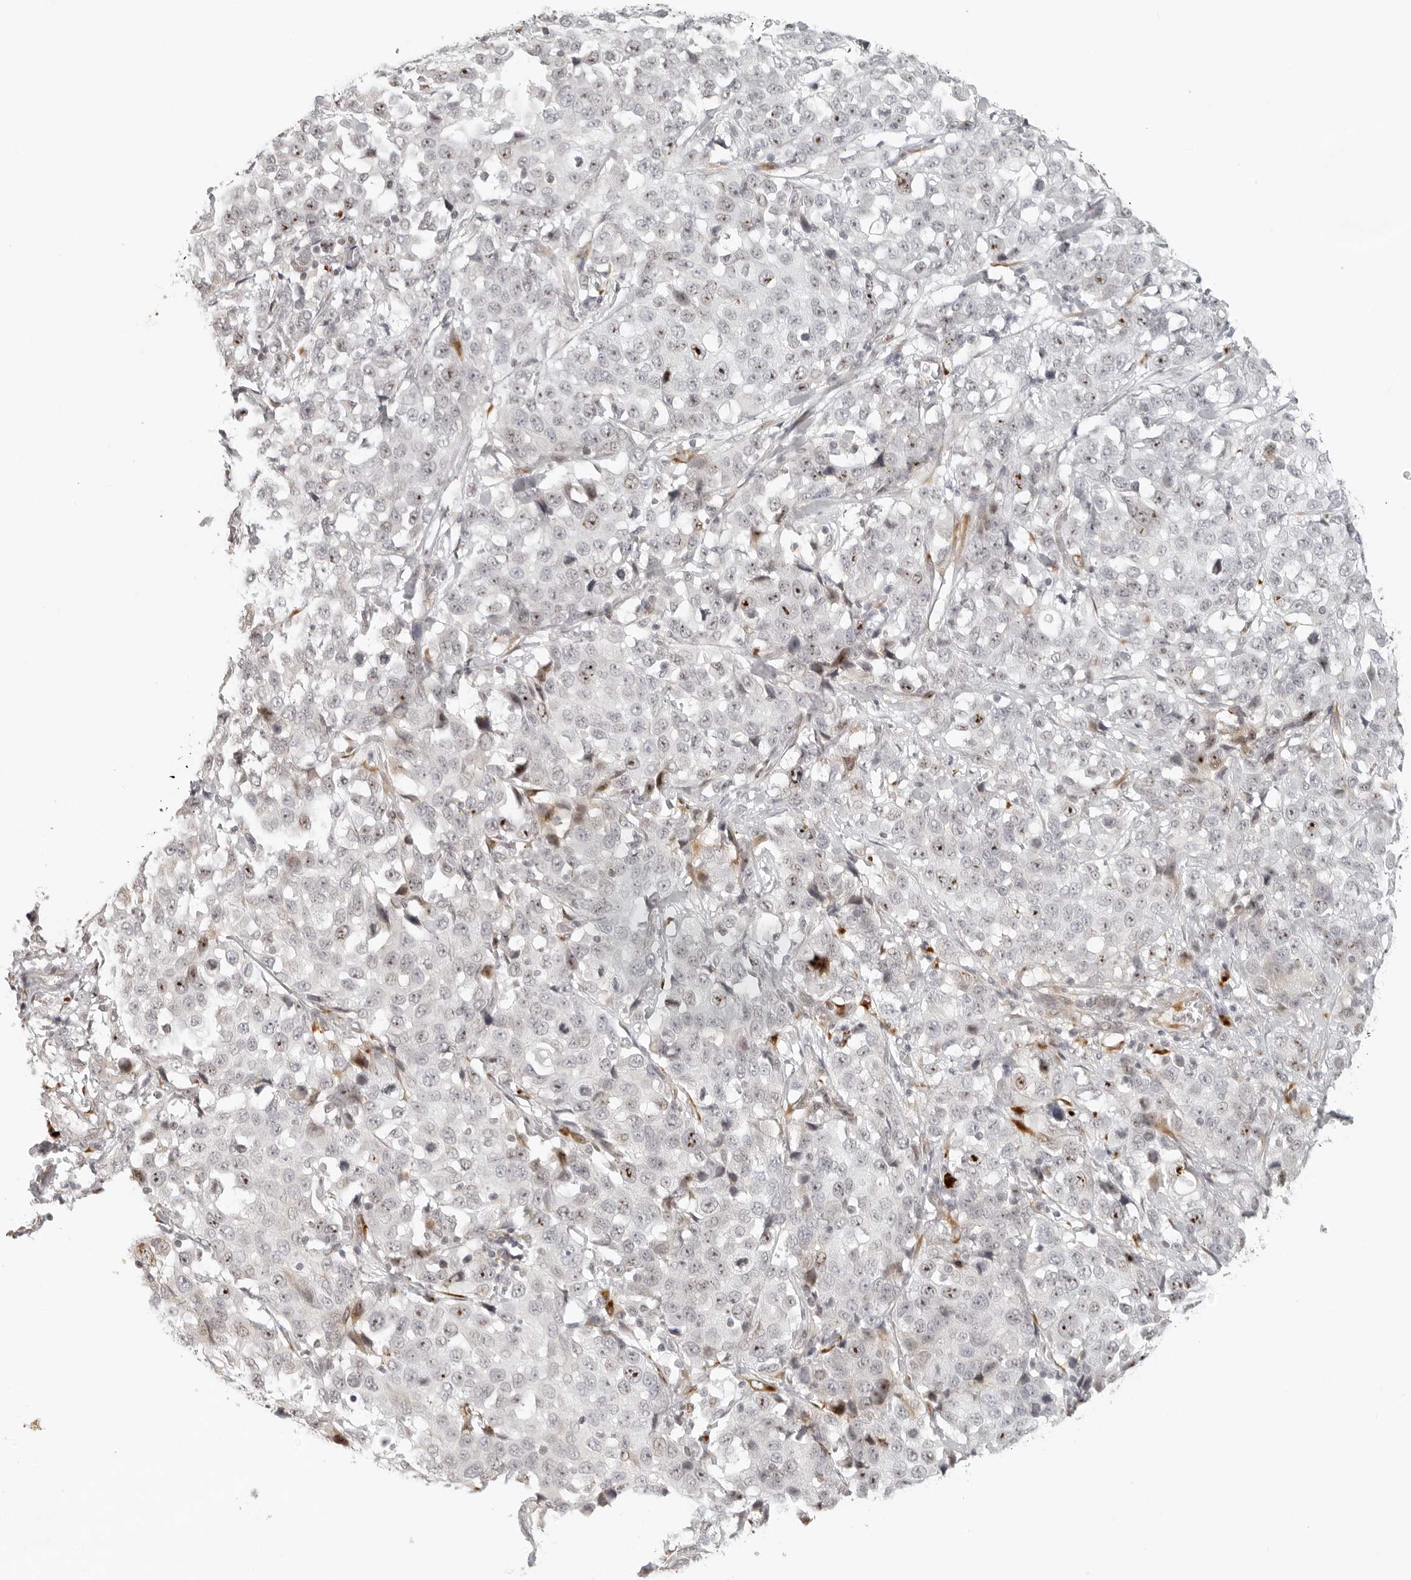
{"staining": {"intensity": "moderate", "quantity": "25%-75%", "location": "nuclear"}, "tissue": "stomach cancer", "cell_type": "Tumor cells", "image_type": "cancer", "snomed": [{"axis": "morphology", "description": "Normal tissue, NOS"}, {"axis": "morphology", "description": "Adenocarcinoma, NOS"}, {"axis": "topography", "description": "Stomach"}], "caption": "Tumor cells display moderate nuclear positivity in about 25%-75% of cells in adenocarcinoma (stomach).", "gene": "ZNF678", "patient": {"sex": "male", "age": 48}}